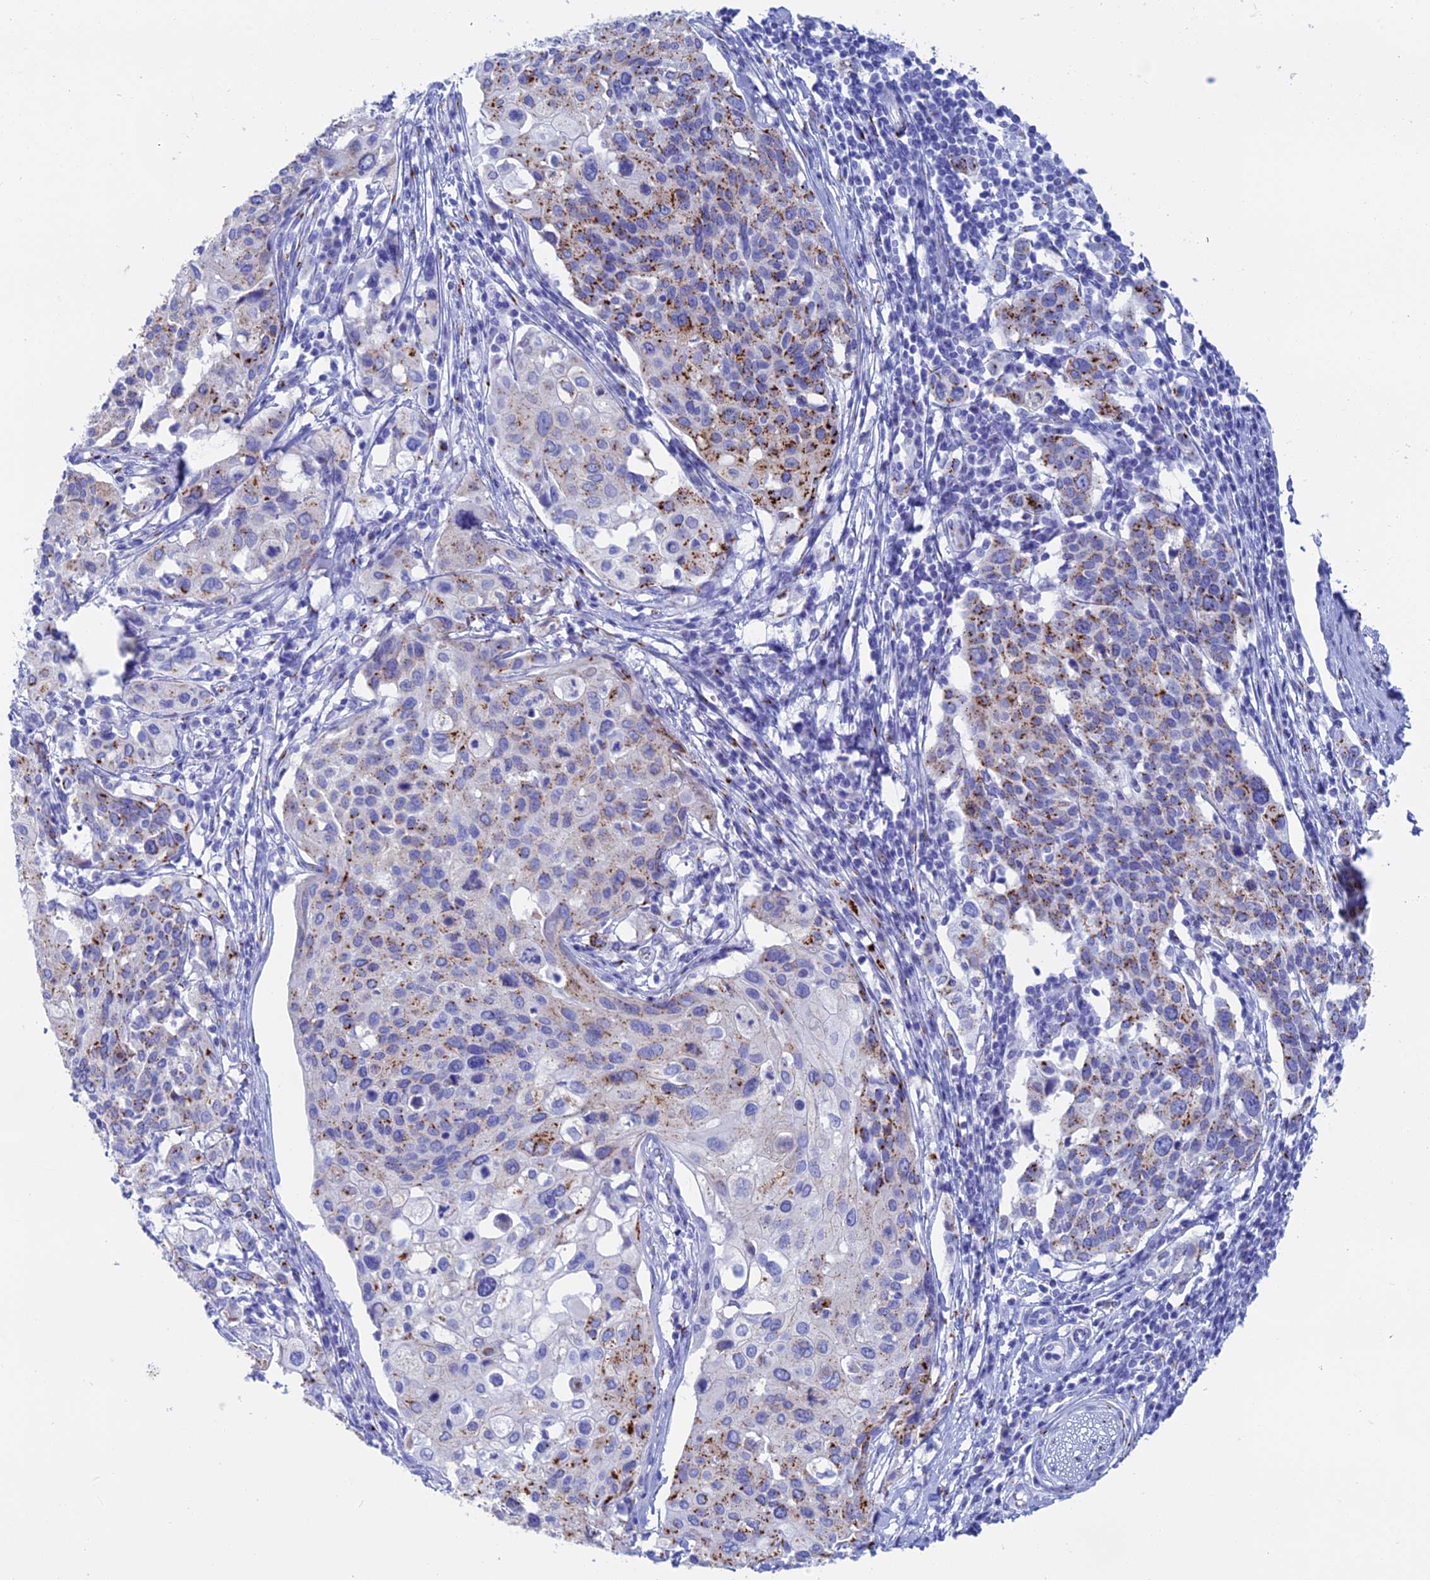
{"staining": {"intensity": "moderate", "quantity": "25%-75%", "location": "cytoplasmic/membranous"}, "tissue": "cervical cancer", "cell_type": "Tumor cells", "image_type": "cancer", "snomed": [{"axis": "morphology", "description": "Squamous cell carcinoma, NOS"}, {"axis": "topography", "description": "Cervix"}], "caption": "Immunohistochemistry image of cervical cancer (squamous cell carcinoma) stained for a protein (brown), which demonstrates medium levels of moderate cytoplasmic/membranous staining in approximately 25%-75% of tumor cells.", "gene": "ERICH4", "patient": {"sex": "female", "age": 44}}